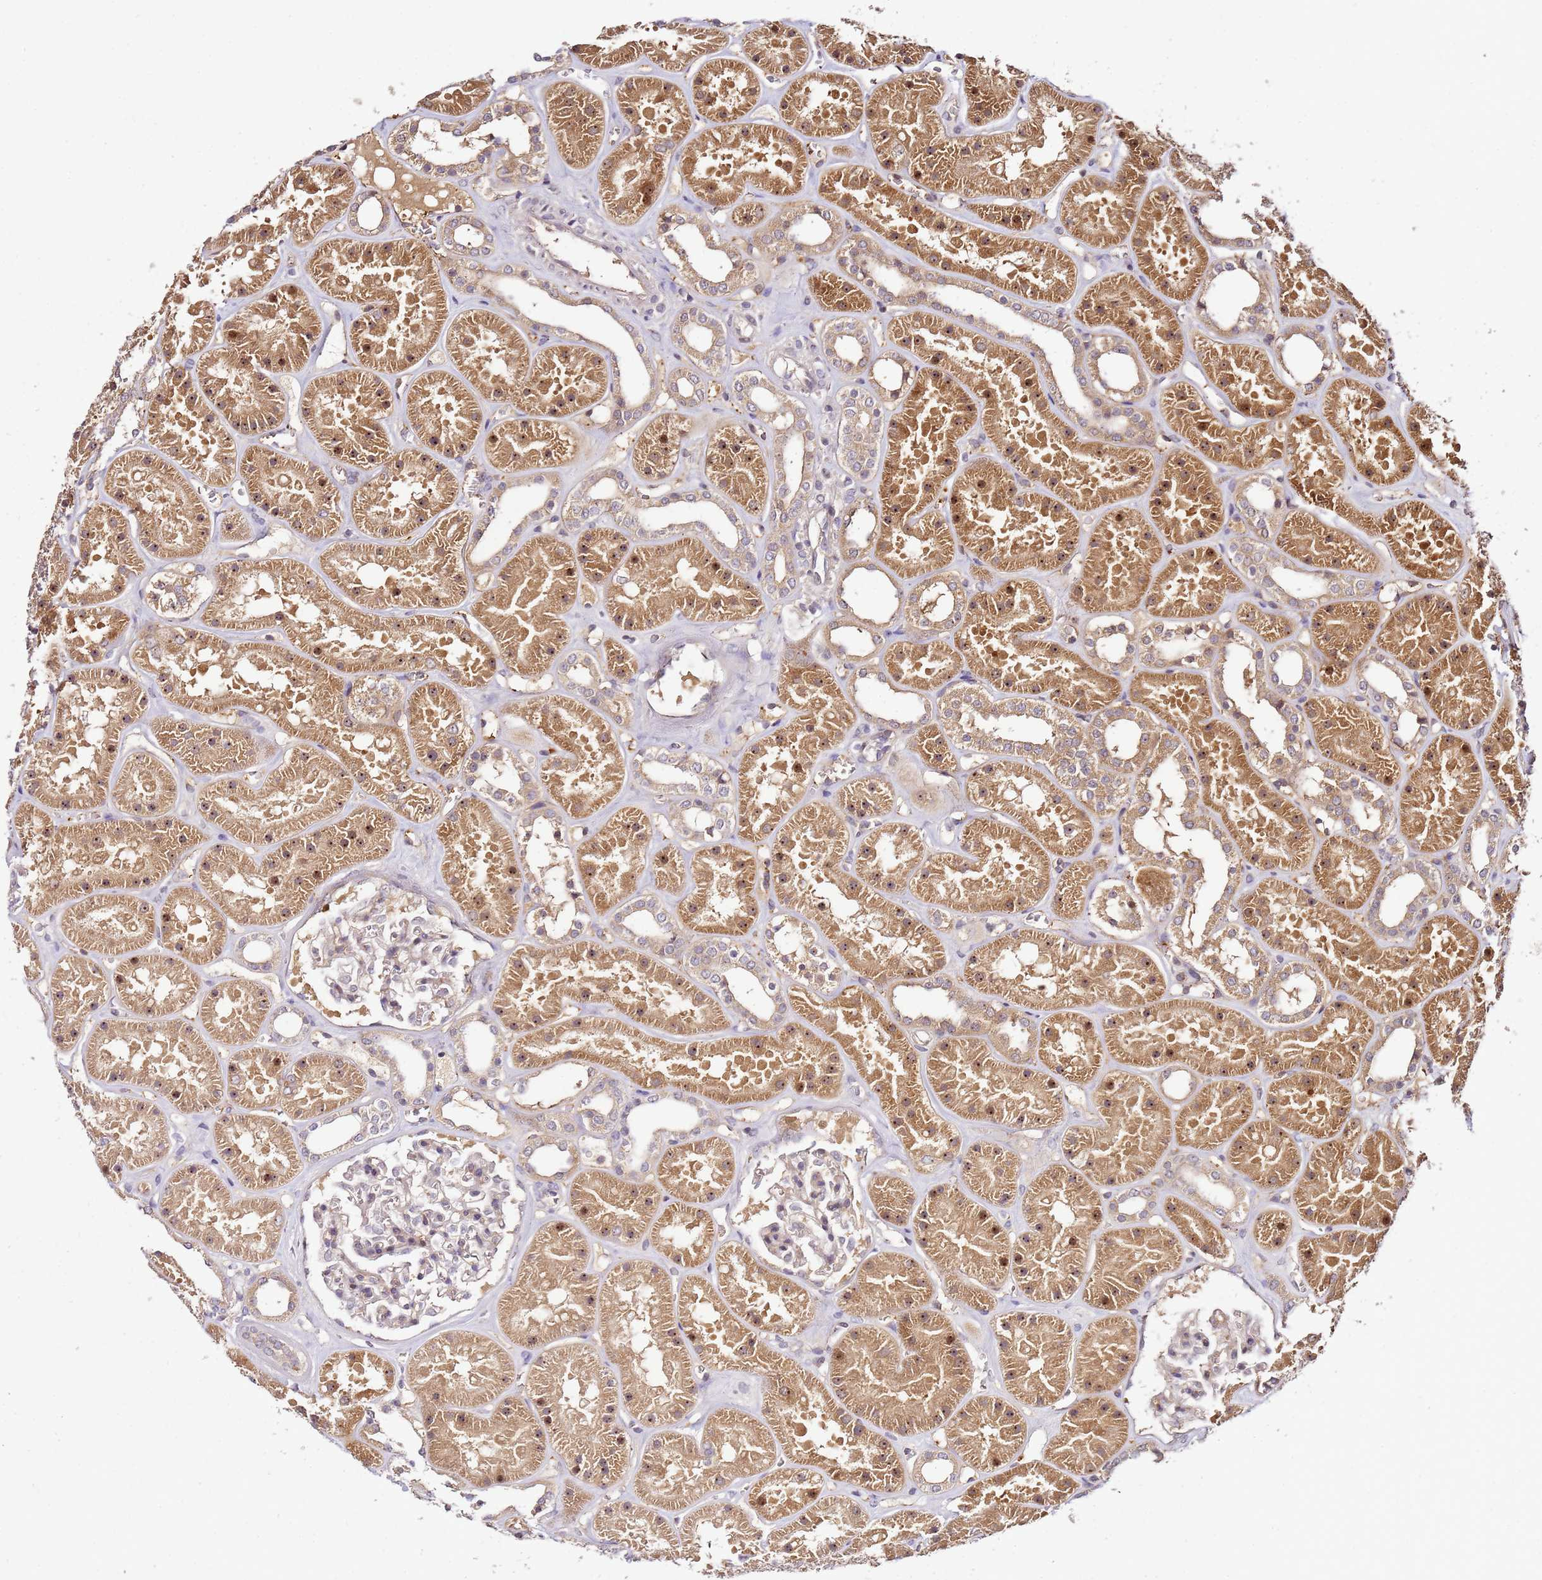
{"staining": {"intensity": "weak", "quantity": "25%-75%", "location": "cytoplasmic/membranous"}, "tissue": "kidney", "cell_type": "Cells in glomeruli", "image_type": "normal", "snomed": [{"axis": "morphology", "description": "Normal tissue, NOS"}, {"axis": "topography", "description": "Kidney"}], "caption": "Immunohistochemical staining of unremarkable kidney exhibits 25%-75% levels of weak cytoplasmic/membranous protein expression in about 25%-75% of cells in glomeruli.", "gene": "DDX27", "patient": {"sex": "female", "age": 41}}